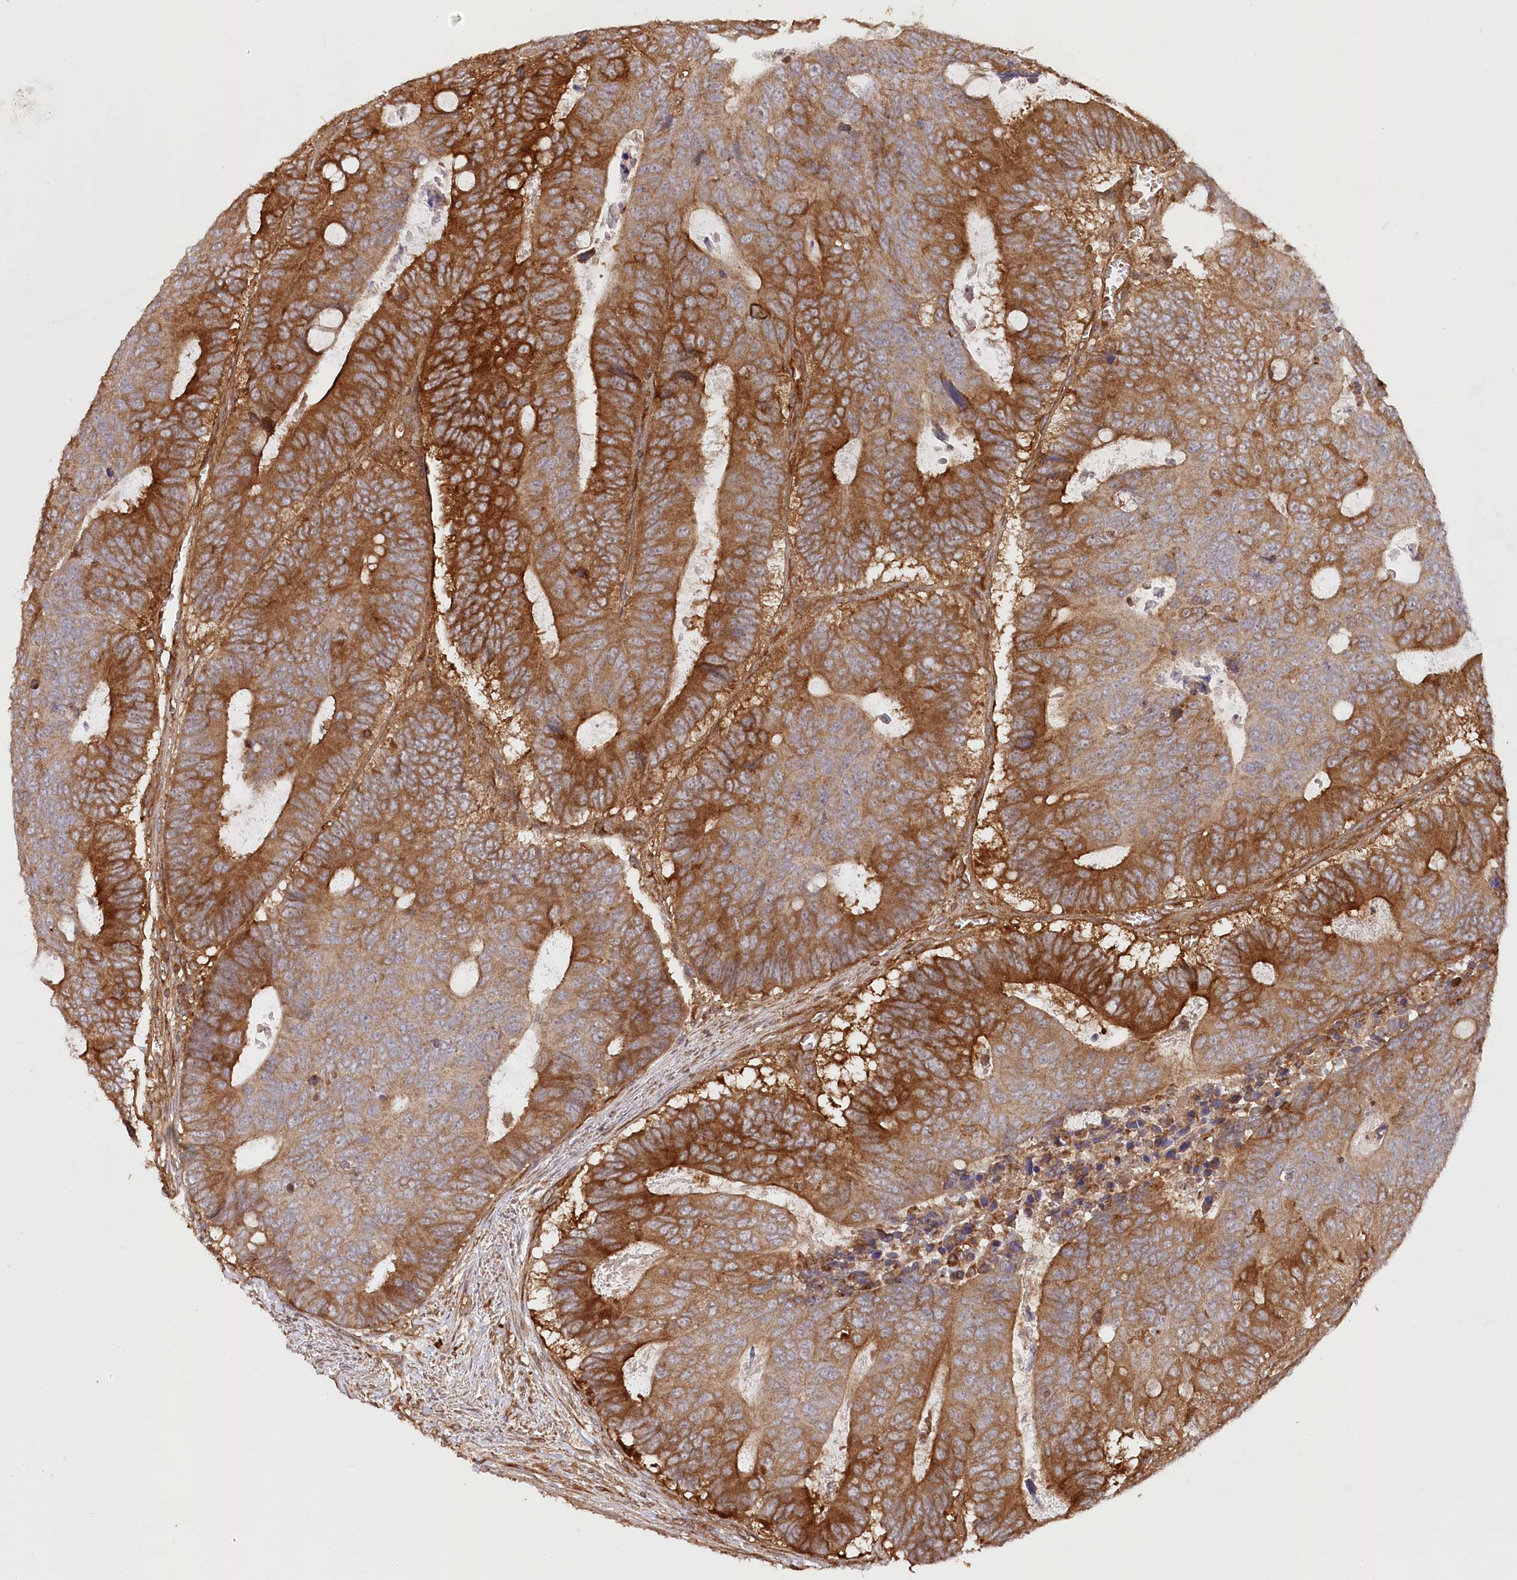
{"staining": {"intensity": "strong", "quantity": ">75%", "location": "cytoplasmic/membranous"}, "tissue": "colorectal cancer", "cell_type": "Tumor cells", "image_type": "cancer", "snomed": [{"axis": "morphology", "description": "Adenocarcinoma, NOS"}, {"axis": "topography", "description": "Colon"}], "caption": "A brown stain labels strong cytoplasmic/membranous expression of a protein in human colorectal adenocarcinoma tumor cells. (Stains: DAB (3,3'-diaminobenzidine) in brown, nuclei in blue, Microscopy: brightfield microscopy at high magnification).", "gene": "PAIP2", "patient": {"sex": "male", "age": 87}}